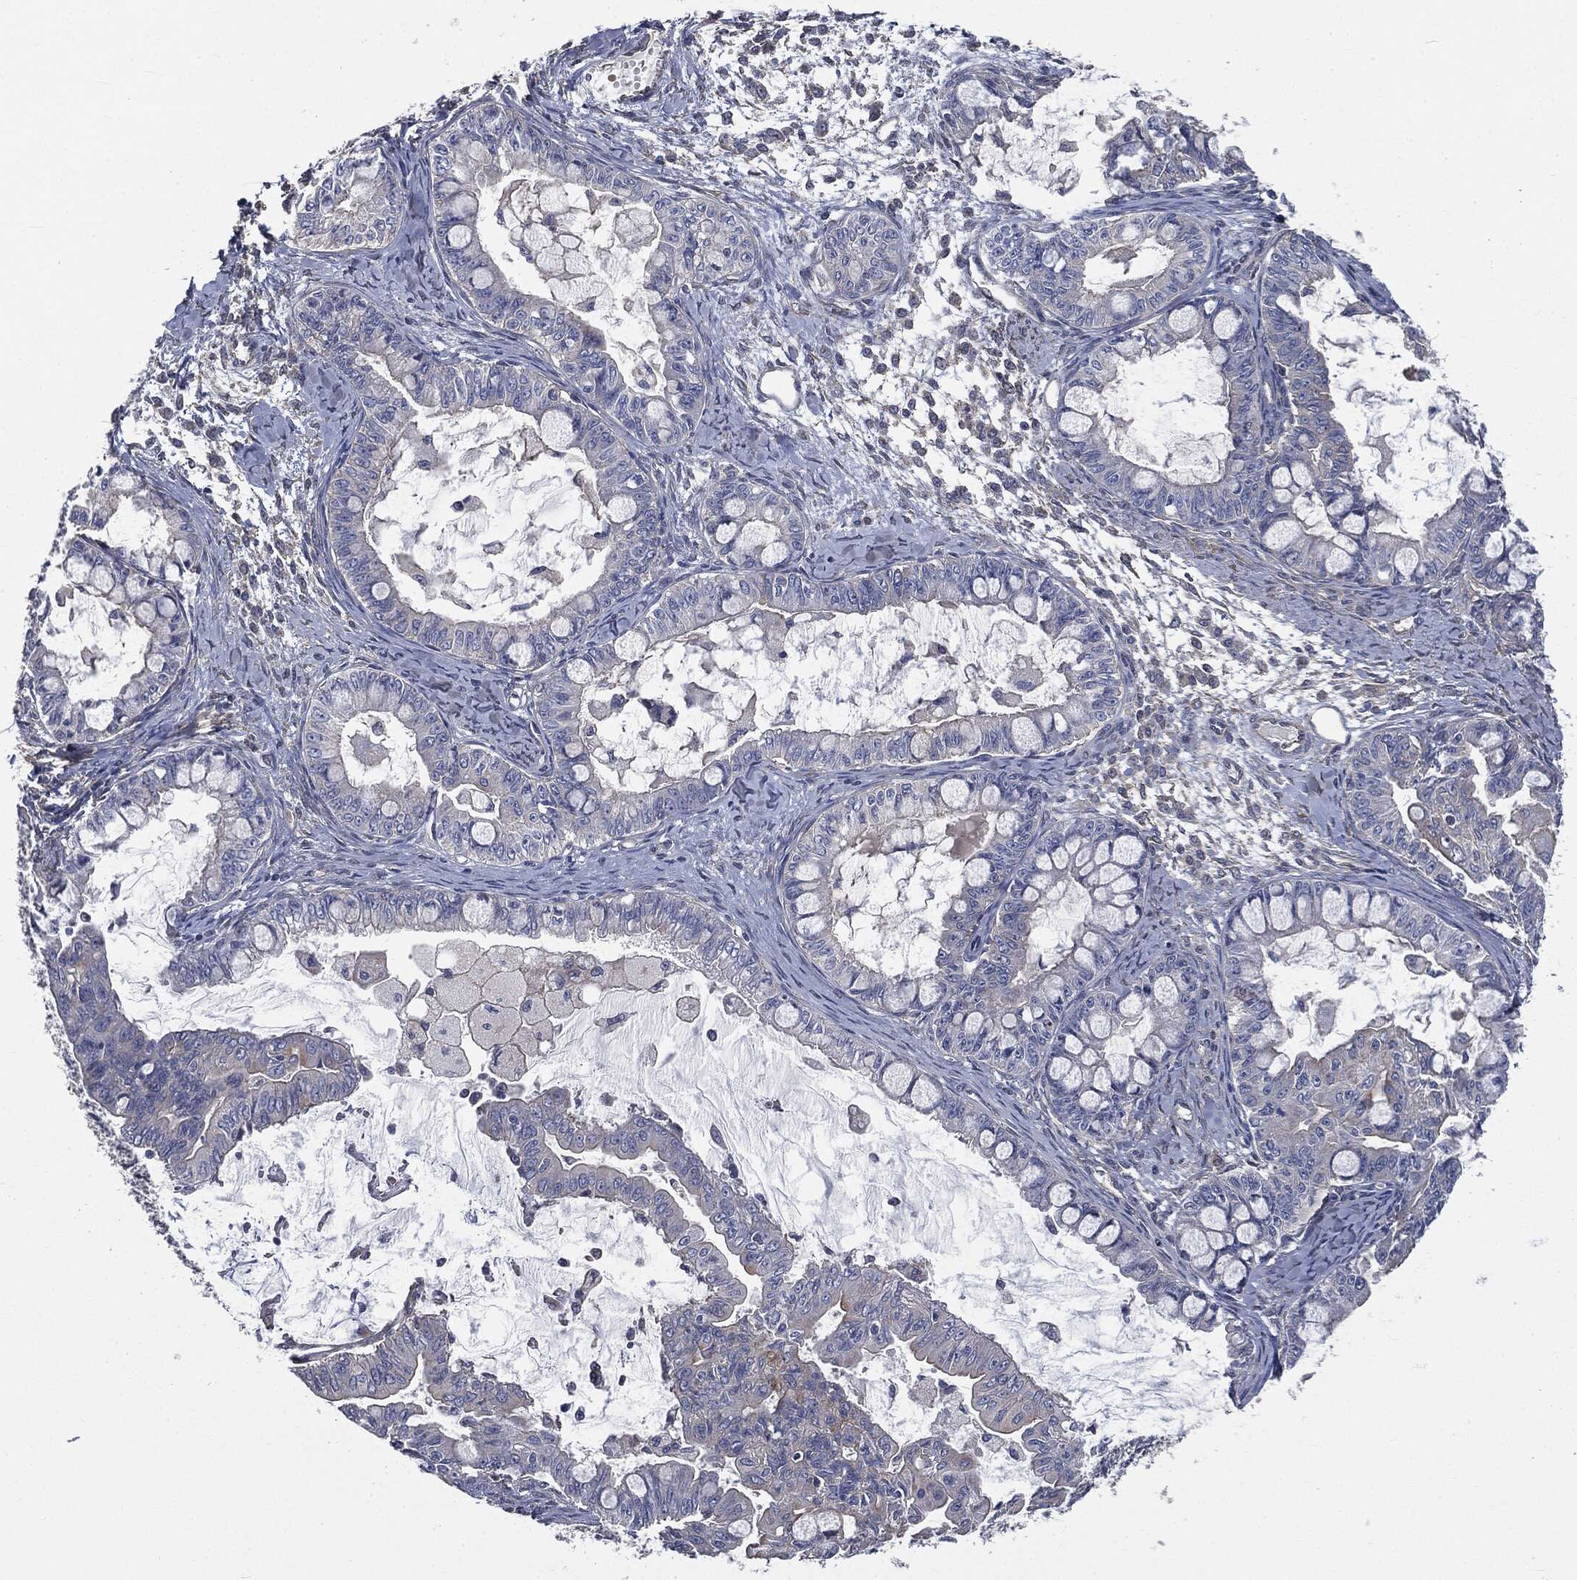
{"staining": {"intensity": "weak", "quantity": "<25%", "location": "cytoplasmic/membranous"}, "tissue": "ovarian cancer", "cell_type": "Tumor cells", "image_type": "cancer", "snomed": [{"axis": "morphology", "description": "Cystadenocarcinoma, mucinous, NOS"}, {"axis": "topography", "description": "Ovary"}], "caption": "An image of human ovarian cancer is negative for staining in tumor cells. (DAB IHC visualized using brightfield microscopy, high magnification).", "gene": "EPS15L1", "patient": {"sex": "female", "age": 63}}